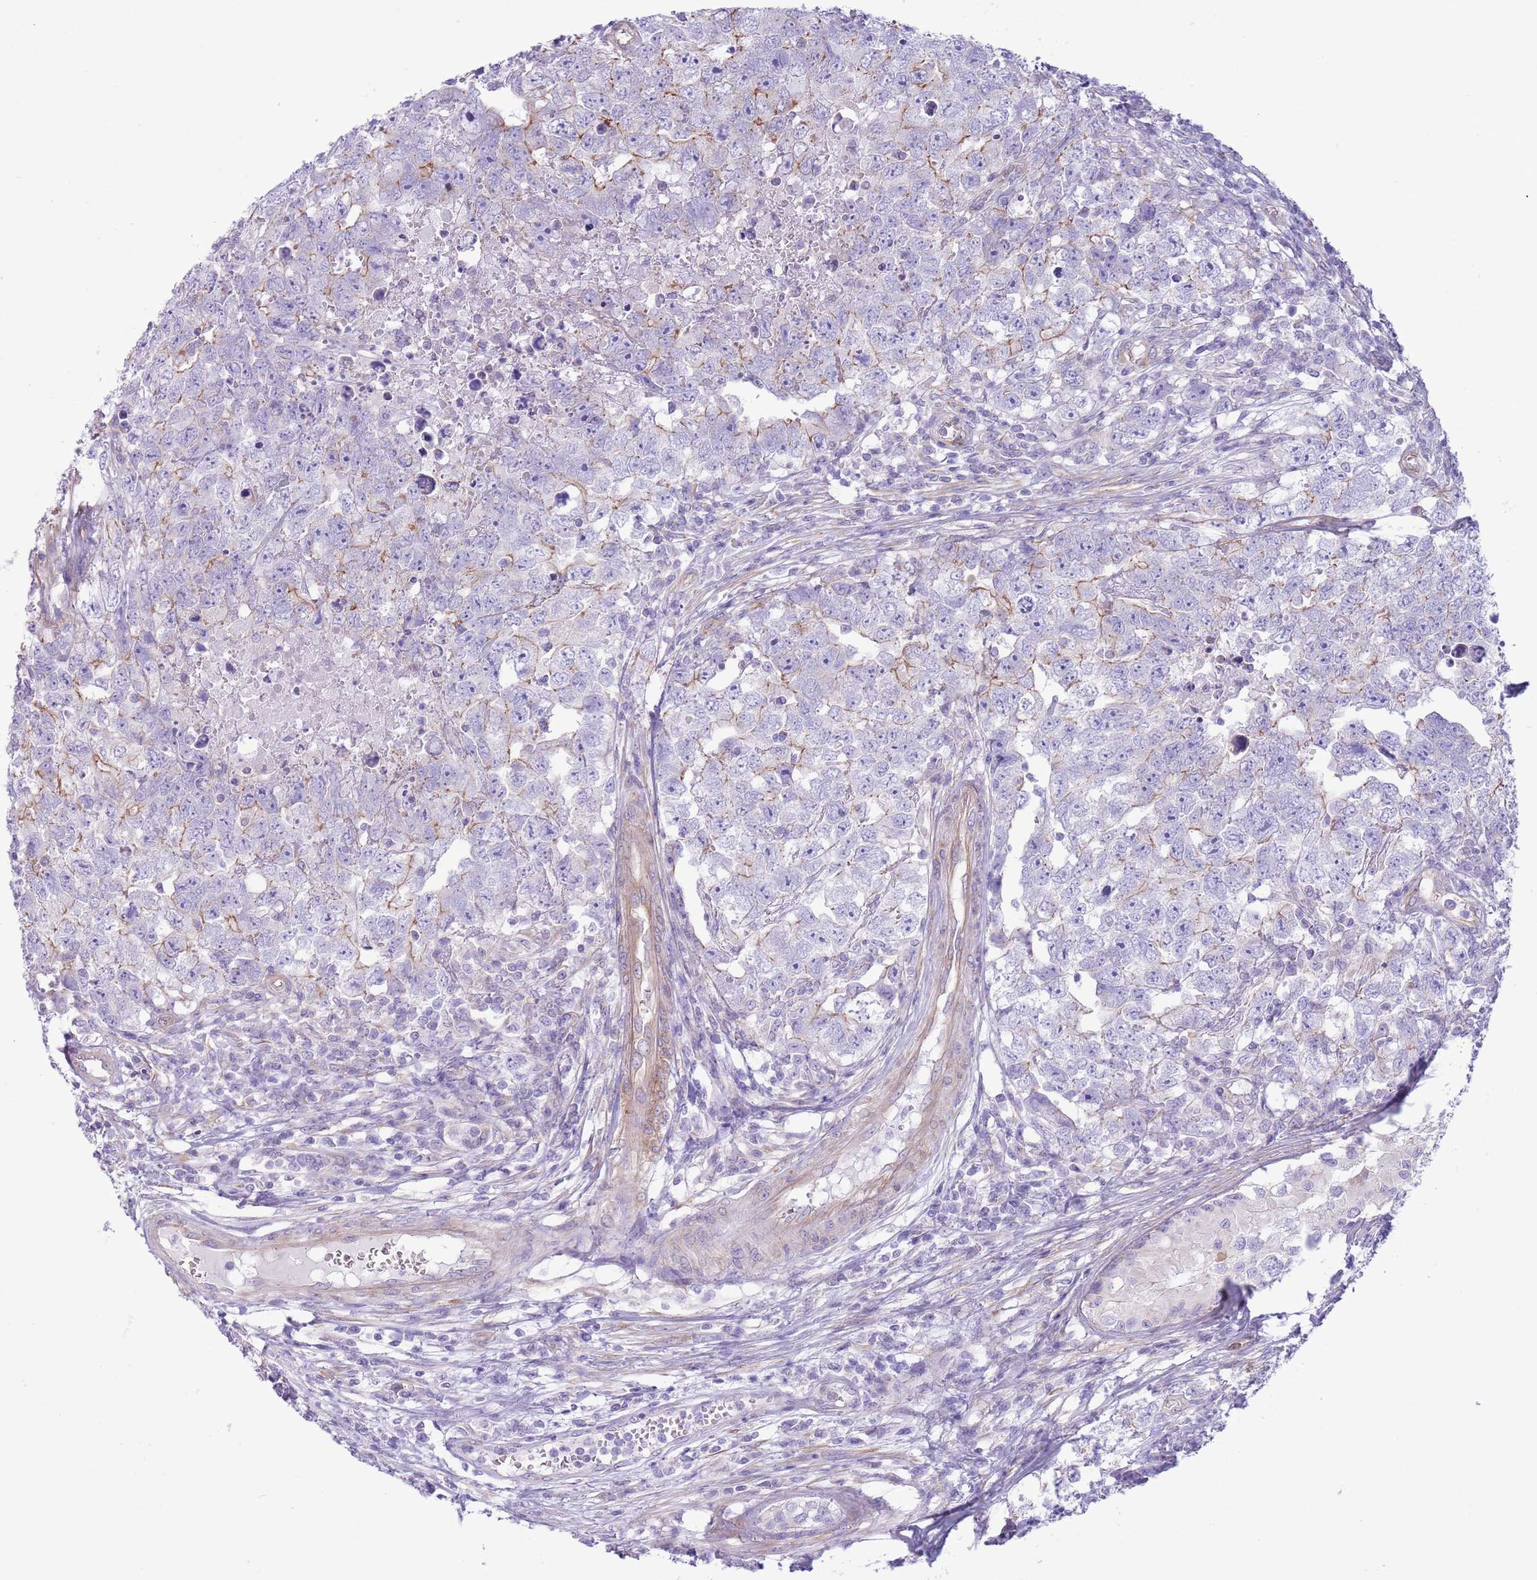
{"staining": {"intensity": "weak", "quantity": "<25%", "location": "cytoplasmic/membranous"}, "tissue": "testis cancer", "cell_type": "Tumor cells", "image_type": "cancer", "snomed": [{"axis": "morphology", "description": "Carcinoma, Embryonal, NOS"}, {"axis": "topography", "description": "Testis"}], "caption": "IHC image of testis cancer stained for a protein (brown), which reveals no positivity in tumor cells.", "gene": "RBP3", "patient": {"sex": "male", "age": 22}}